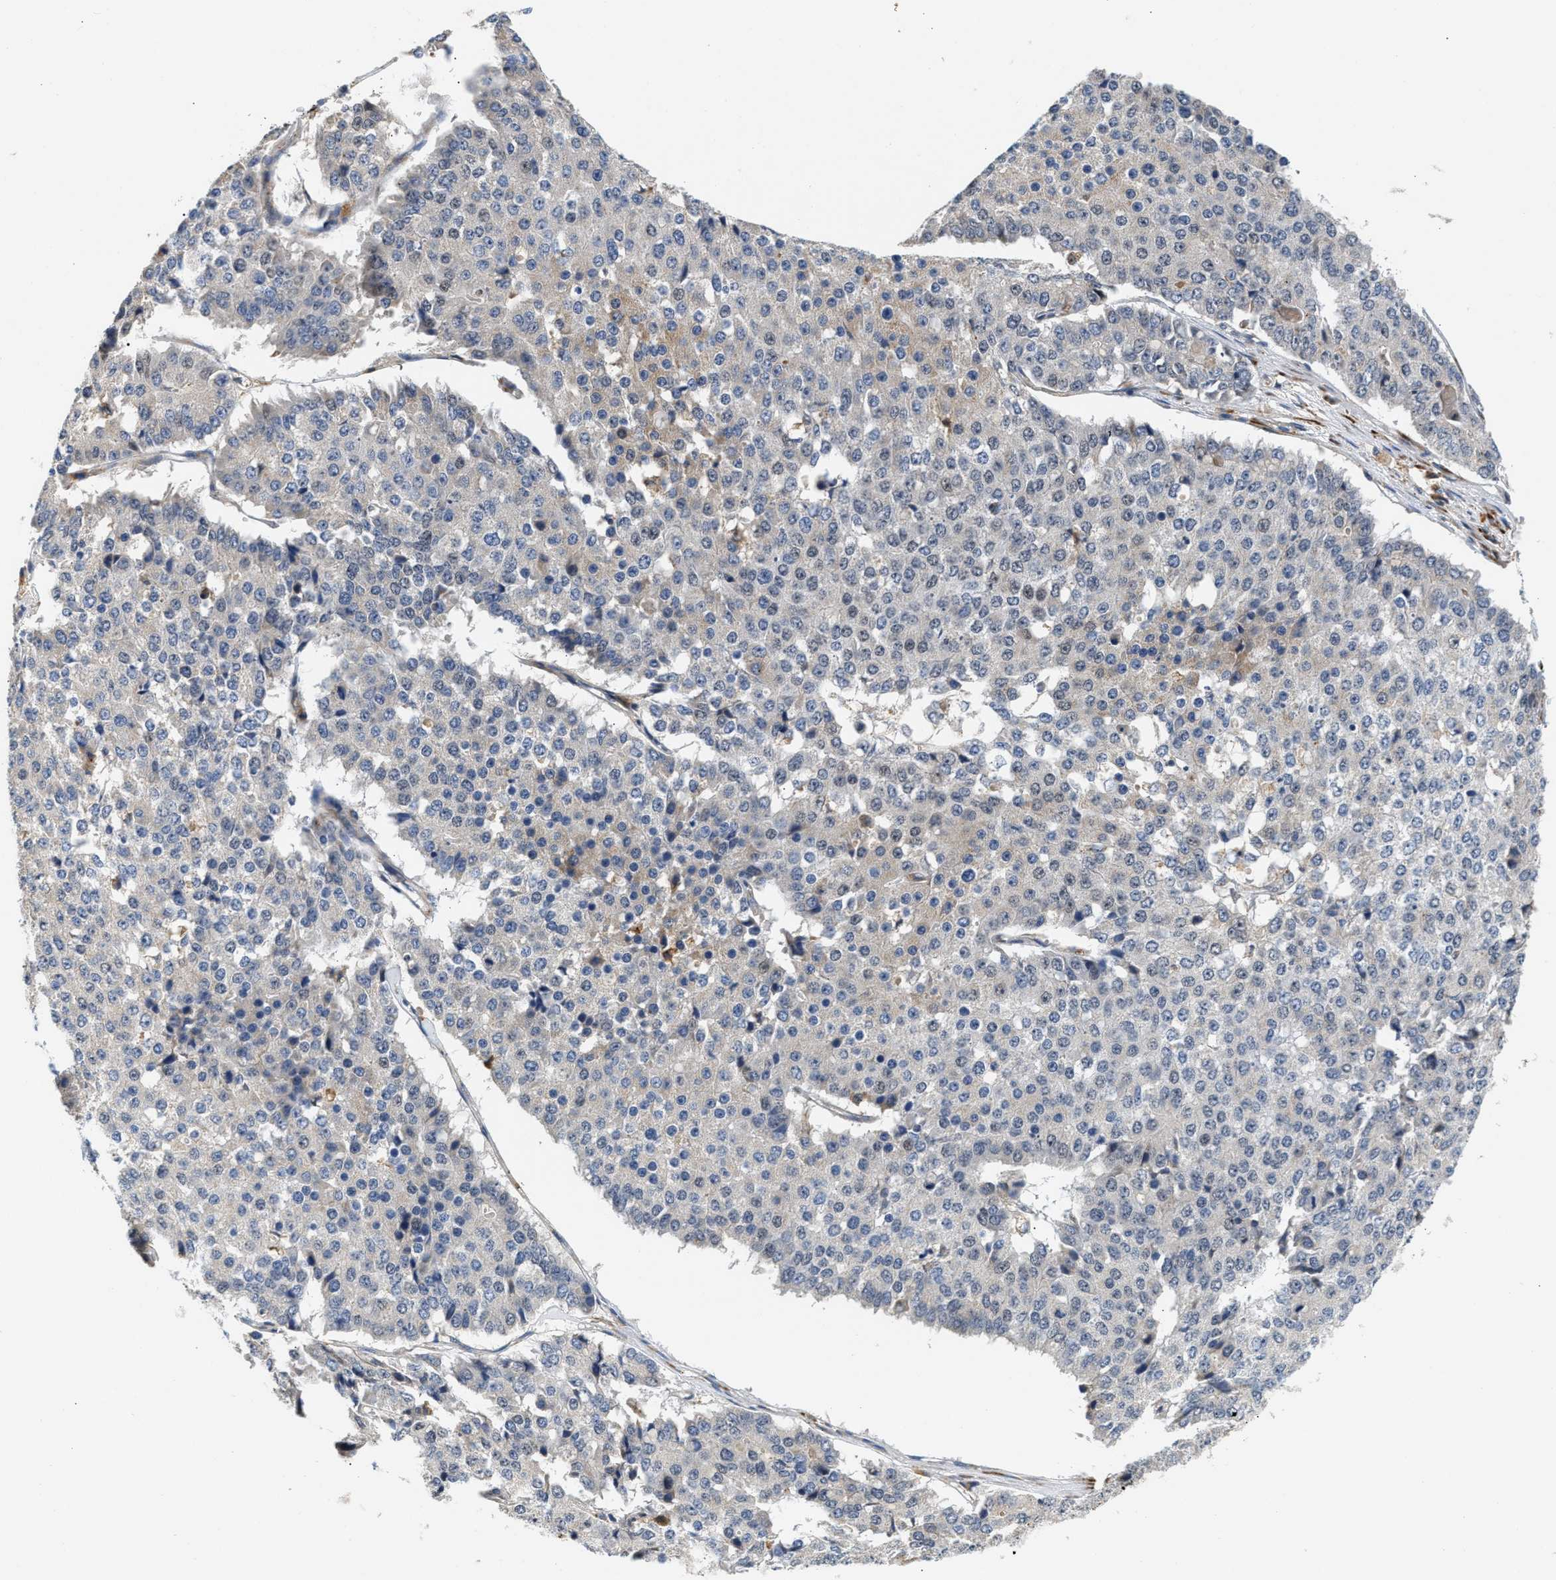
{"staining": {"intensity": "negative", "quantity": "none", "location": "none"}, "tissue": "pancreatic cancer", "cell_type": "Tumor cells", "image_type": "cancer", "snomed": [{"axis": "morphology", "description": "Adenocarcinoma, NOS"}, {"axis": "topography", "description": "Pancreas"}], "caption": "Tumor cells are negative for protein expression in human adenocarcinoma (pancreatic). (DAB (3,3'-diaminobenzidine) immunohistochemistry with hematoxylin counter stain).", "gene": "PPM1L", "patient": {"sex": "male", "age": 50}}